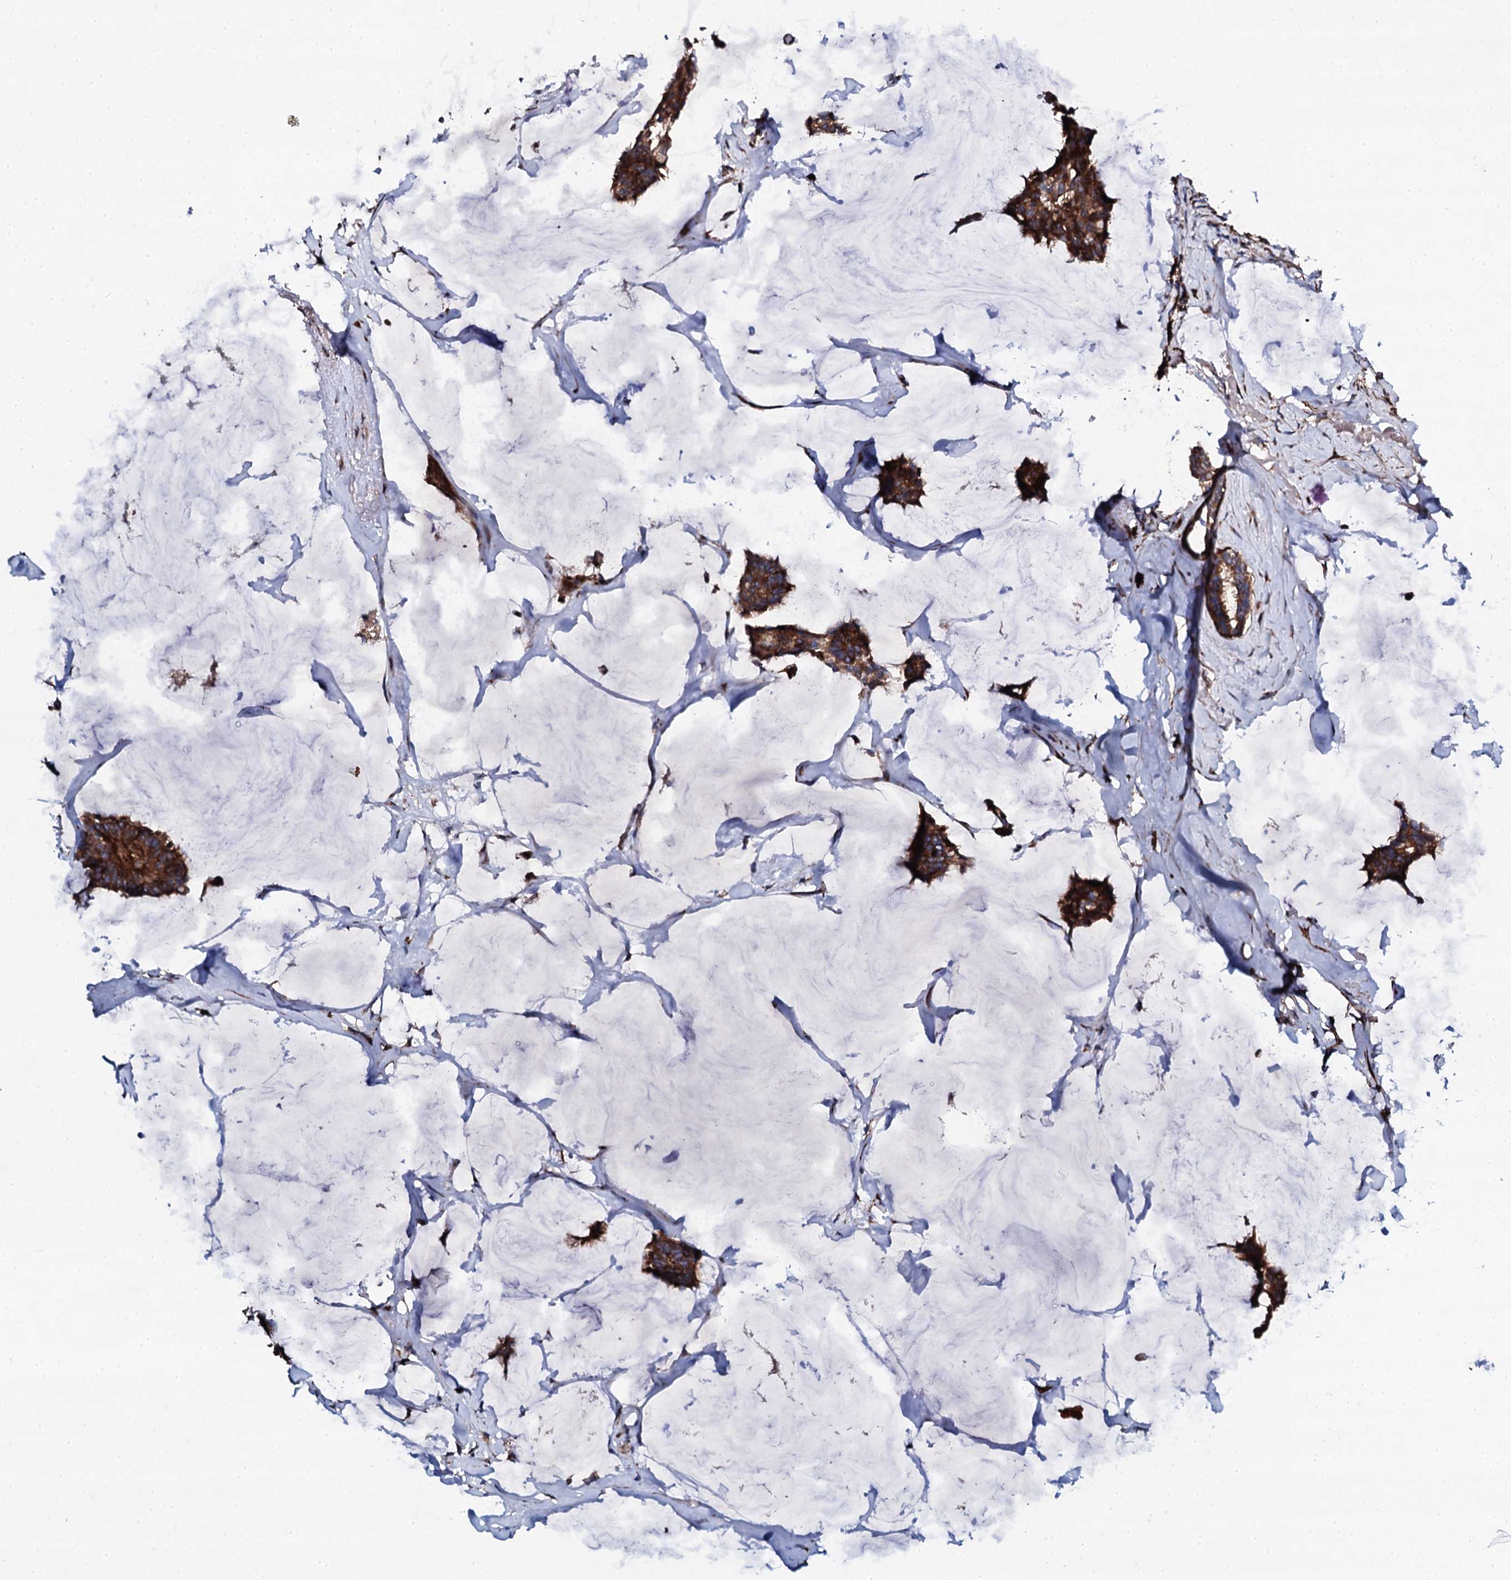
{"staining": {"intensity": "strong", "quantity": ">75%", "location": "cytoplasmic/membranous"}, "tissue": "breast cancer", "cell_type": "Tumor cells", "image_type": "cancer", "snomed": [{"axis": "morphology", "description": "Duct carcinoma"}, {"axis": "topography", "description": "Breast"}], "caption": "Protein analysis of breast cancer tissue exhibits strong cytoplasmic/membranous positivity in about >75% of tumor cells.", "gene": "LIPT2", "patient": {"sex": "female", "age": 93}}